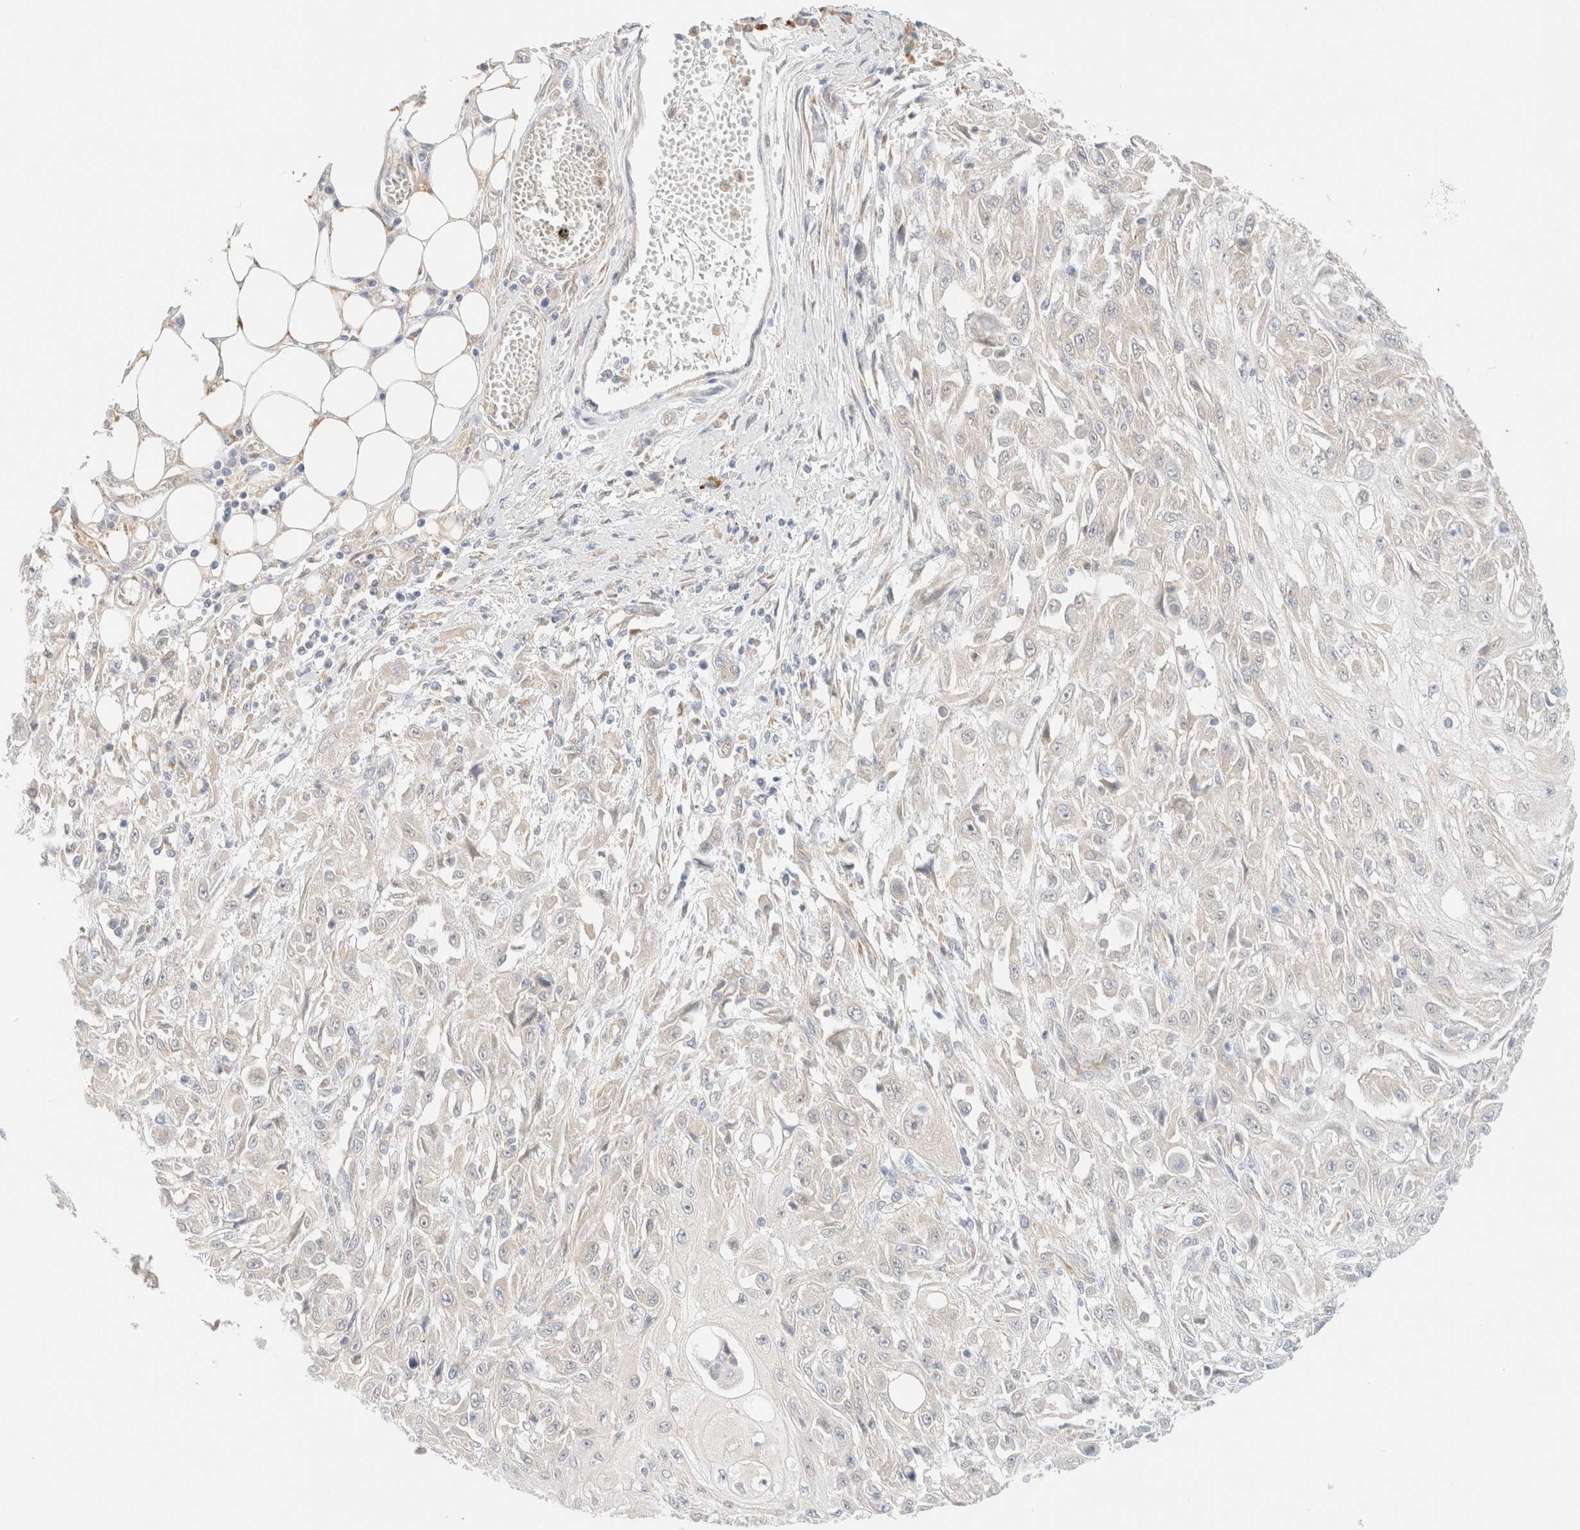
{"staining": {"intensity": "negative", "quantity": "none", "location": "none"}, "tissue": "skin cancer", "cell_type": "Tumor cells", "image_type": "cancer", "snomed": [{"axis": "morphology", "description": "Squamous cell carcinoma, NOS"}, {"axis": "morphology", "description": "Squamous cell carcinoma, metastatic, NOS"}, {"axis": "topography", "description": "Skin"}, {"axis": "topography", "description": "Lymph node"}], "caption": "This photomicrograph is of squamous cell carcinoma (skin) stained with immunohistochemistry to label a protein in brown with the nuclei are counter-stained blue. There is no staining in tumor cells. Nuclei are stained in blue.", "gene": "UNC13B", "patient": {"sex": "male", "age": 75}}